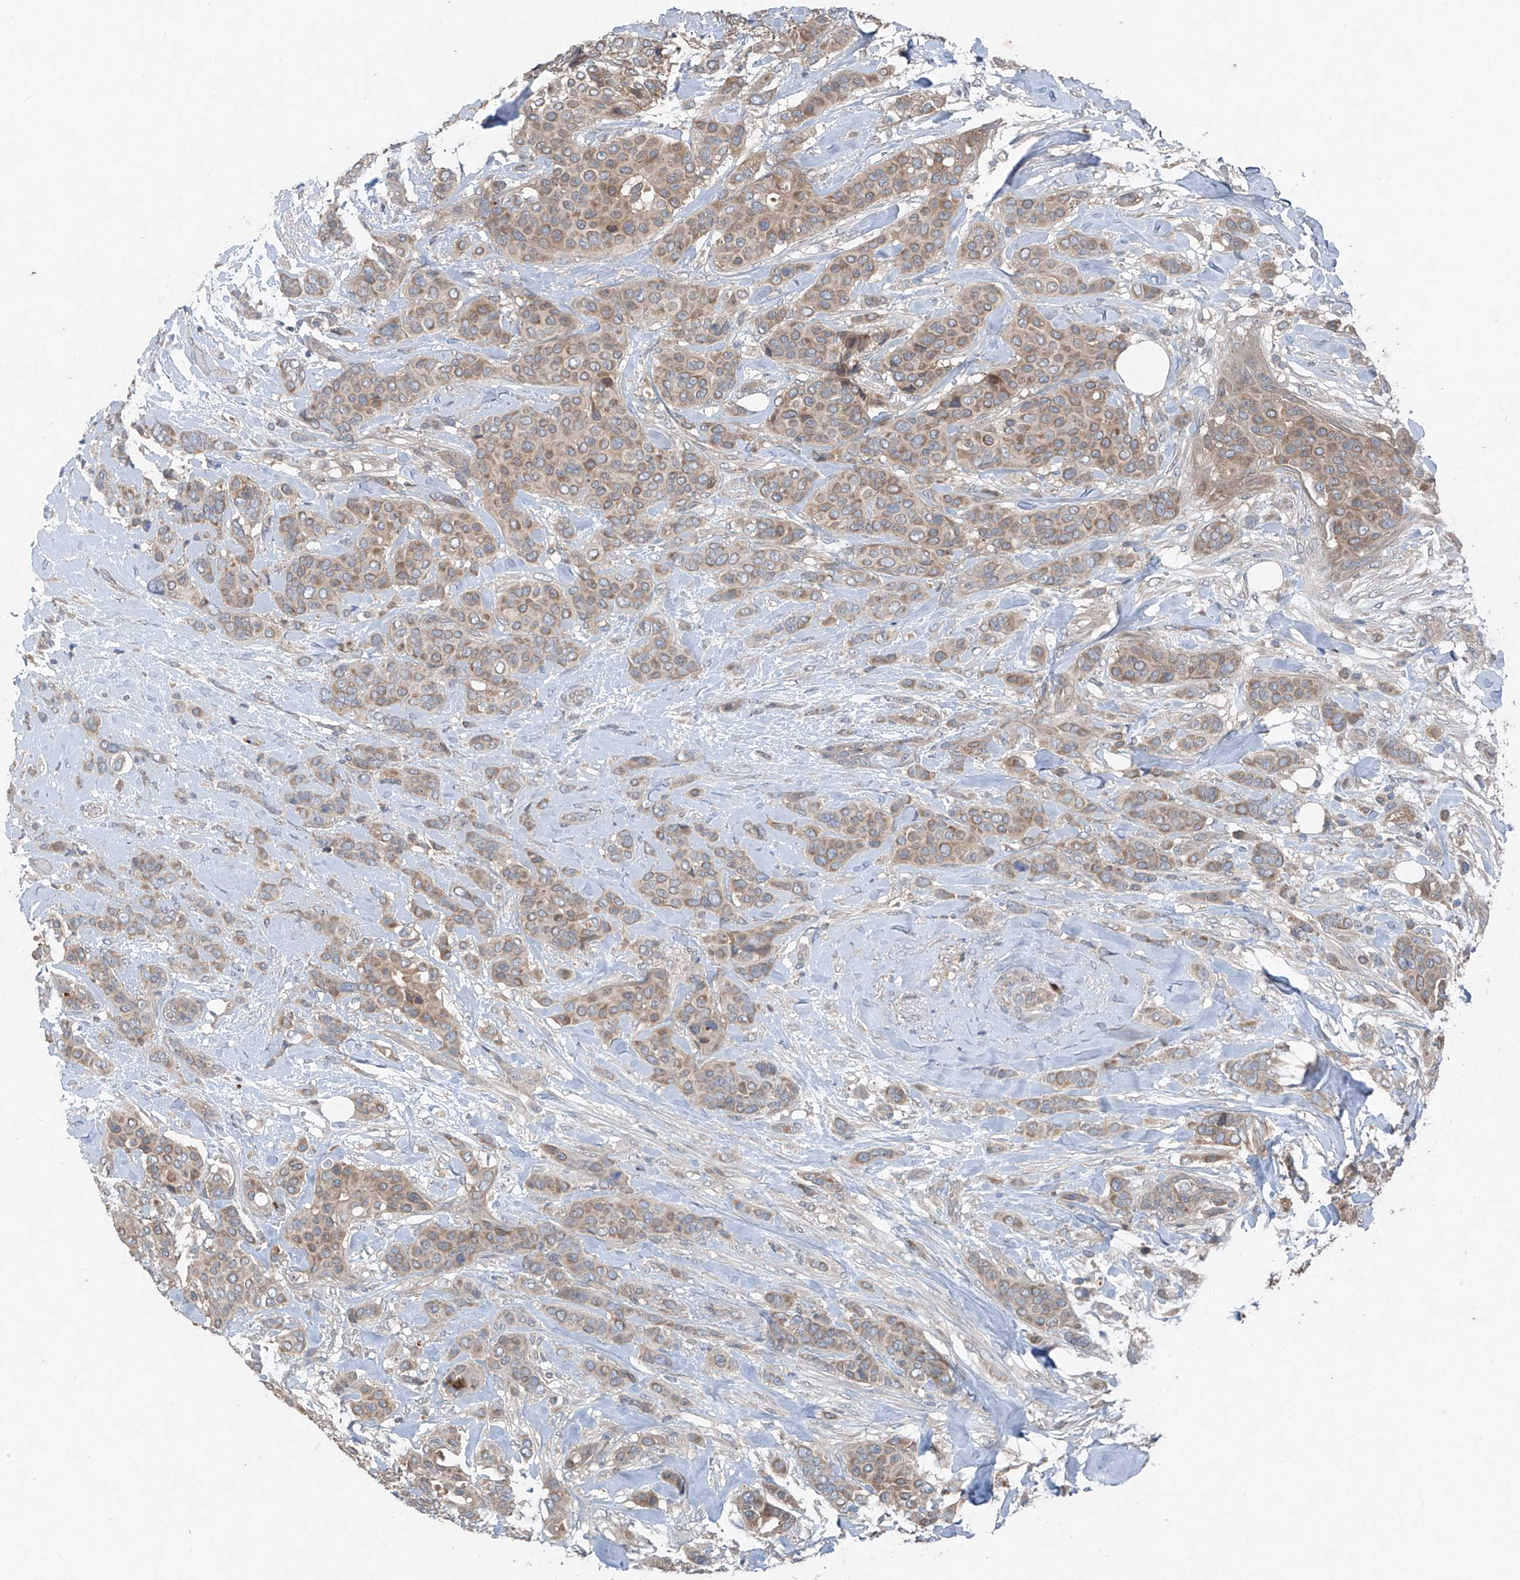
{"staining": {"intensity": "weak", "quantity": ">75%", "location": "cytoplasmic/membranous"}, "tissue": "breast cancer", "cell_type": "Tumor cells", "image_type": "cancer", "snomed": [{"axis": "morphology", "description": "Lobular carcinoma"}, {"axis": "topography", "description": "Breast"}], "caption": "Breast cancer tissue exhibits weak cytoplasmic/membranous staining in approximately >75% of tumor cells", "gene": "FOXRED2", "patient": {"sex": "female", "age": 51}}